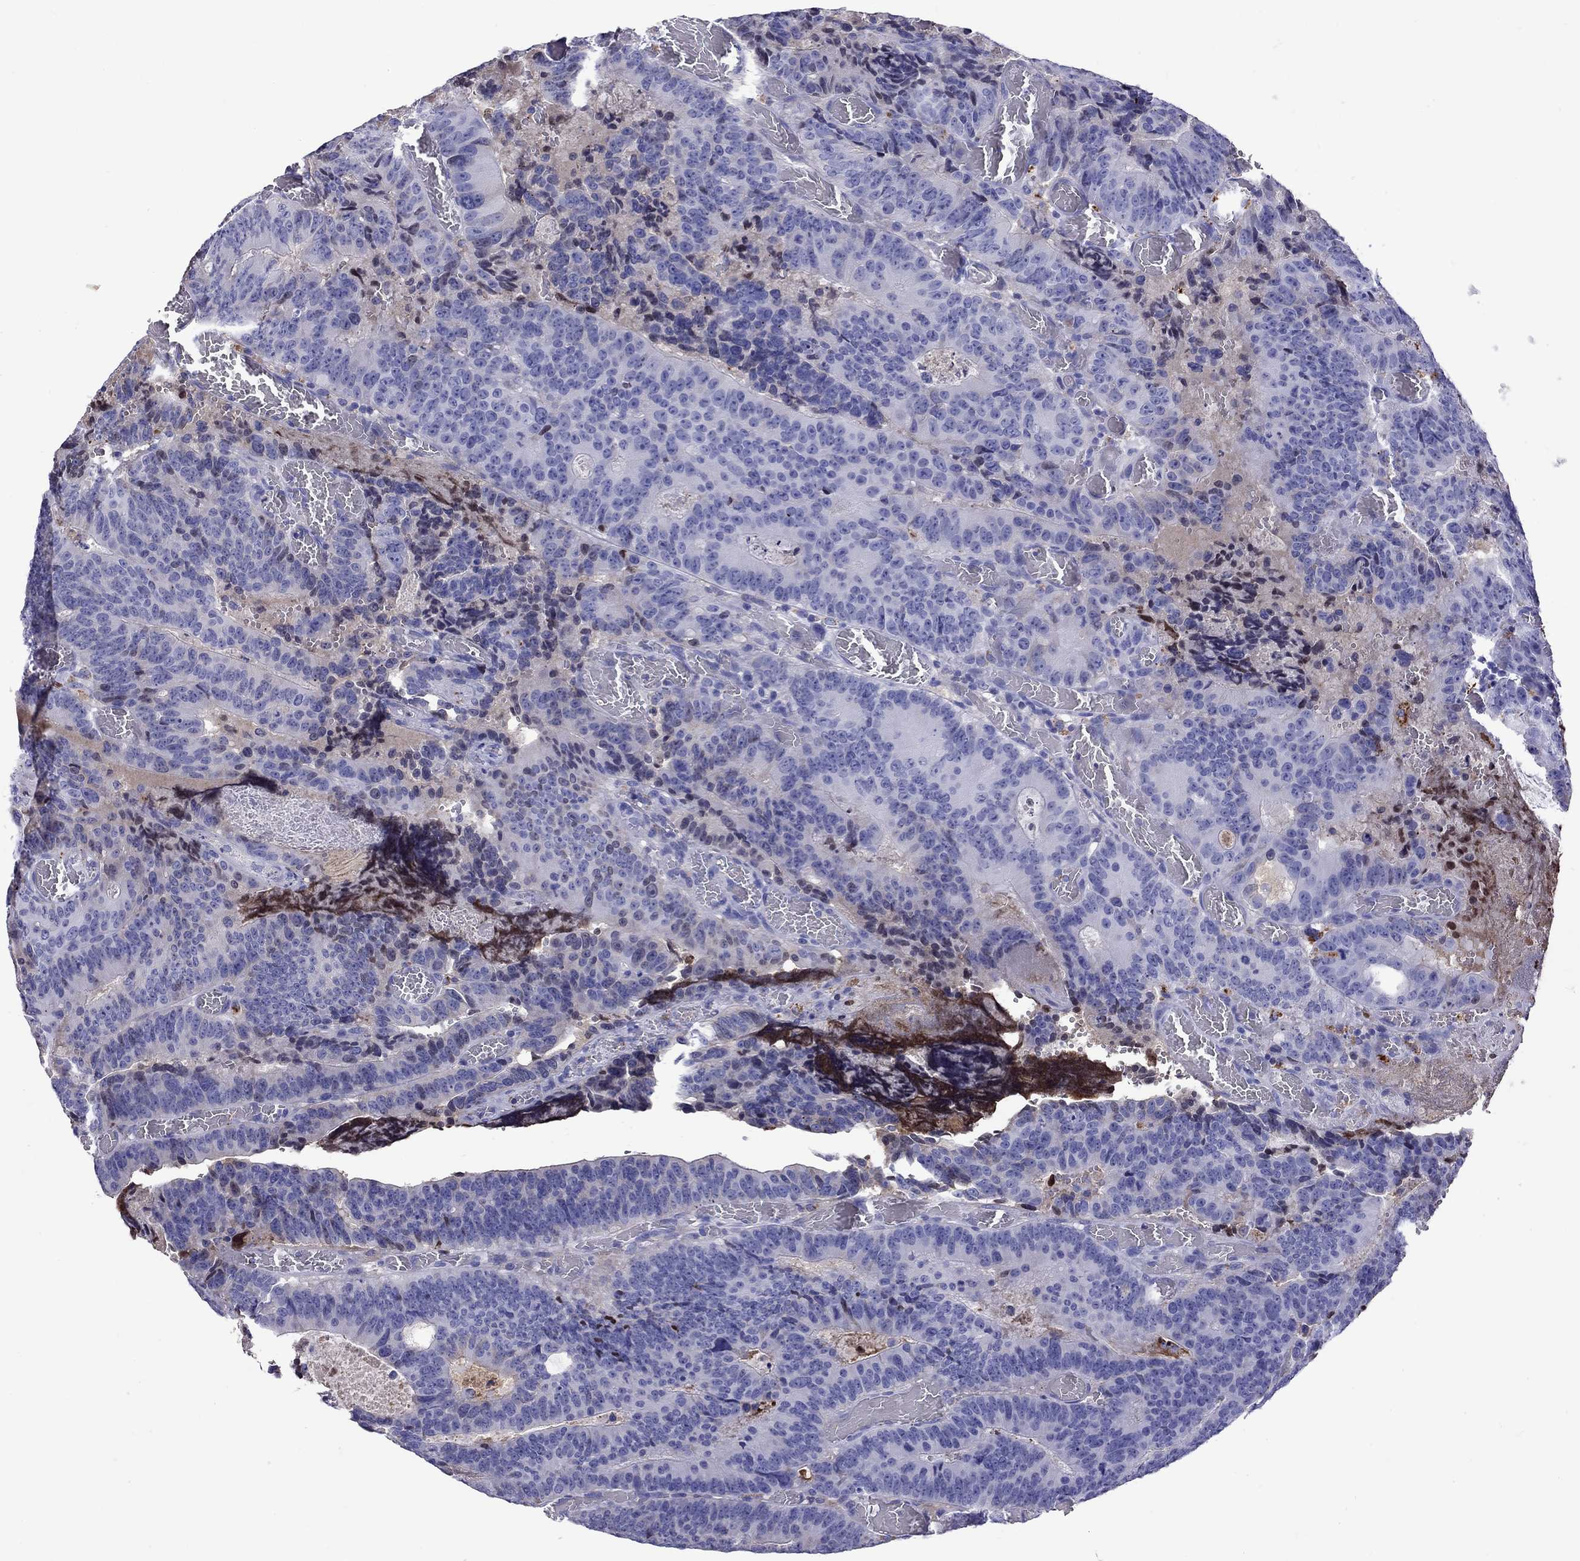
{"staining": {"intensity": "negative", "quantity": "none", "location": "none"}, "tissue": "colorectal cancer", "cell_type": "Tumor cells", "image_type": "cancer", "snomed": [{"axis": "morphology", "description": "Adenocarcinoma, NOS"}, {"axis": "topography", "description": "Colon"}], "caption": "The immunohistochemistry (IHC) histopathology image has no significant expression in tumor cells of colorectal adenocarcinoma tissue.", "gene": "SERPINA3", "patient": {"sex": "female", "age": 82}}